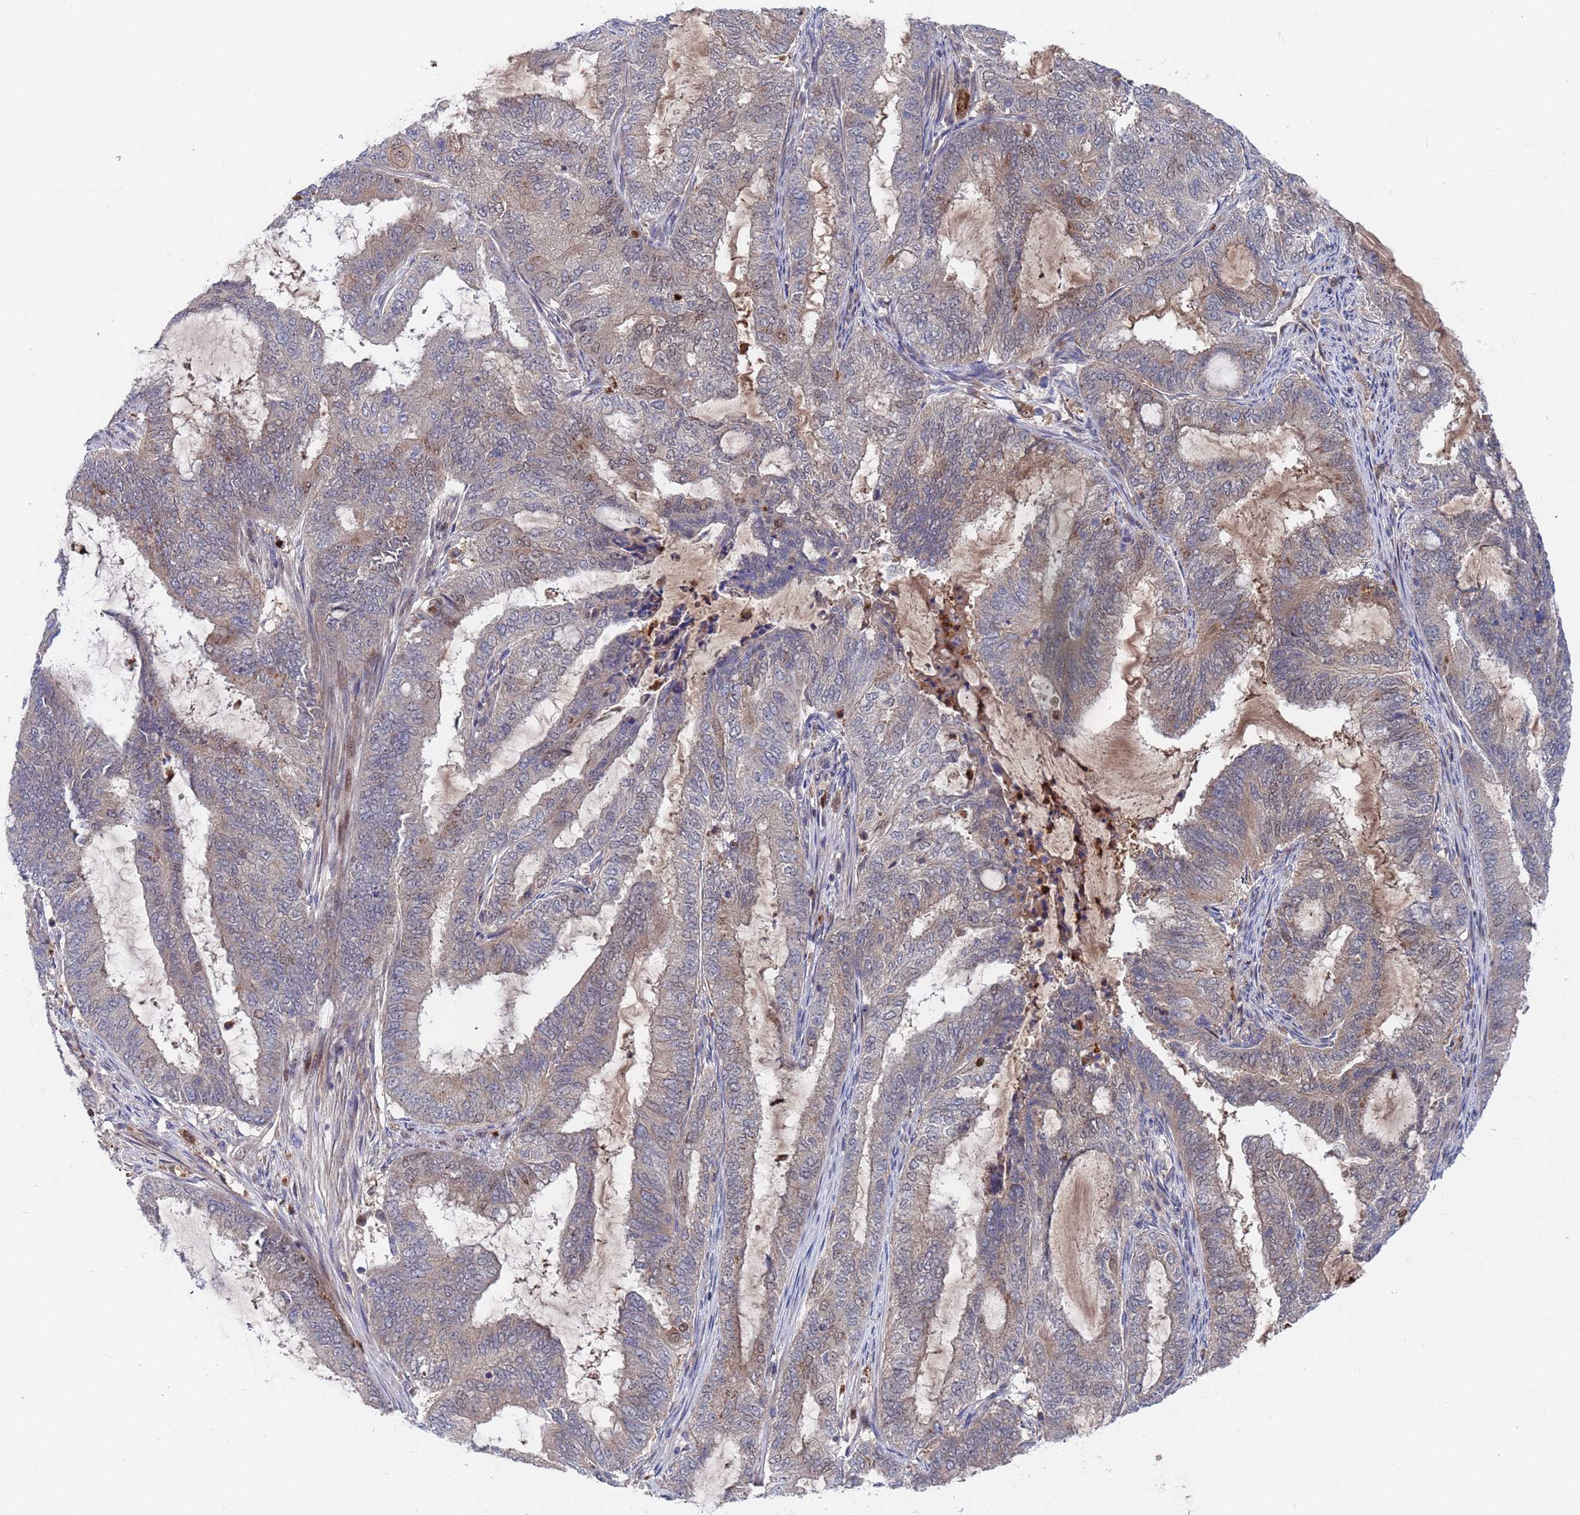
{"staining": {"intensity": "weak", "quantity": "<25%", "location": "cytoplasmic/membranous,nuclear"}, "tissue": "endometrial cancer", "cell_type": "Tumor cells", "image_type": "cancer", "snomed": [{"axis": "morphology", "description": "Adenocarcinoma, NOS"}, {"axis": "topography", "description": "Endometrium"}], "caption": "Immunohistochemistry (IHC) image of human endometrial adenocarcinoma stained for a protein (brown), which shows no positivity in tumor cells.", "gene": "TMBIM6", "patient": {"sex": "female", "age": 51}}